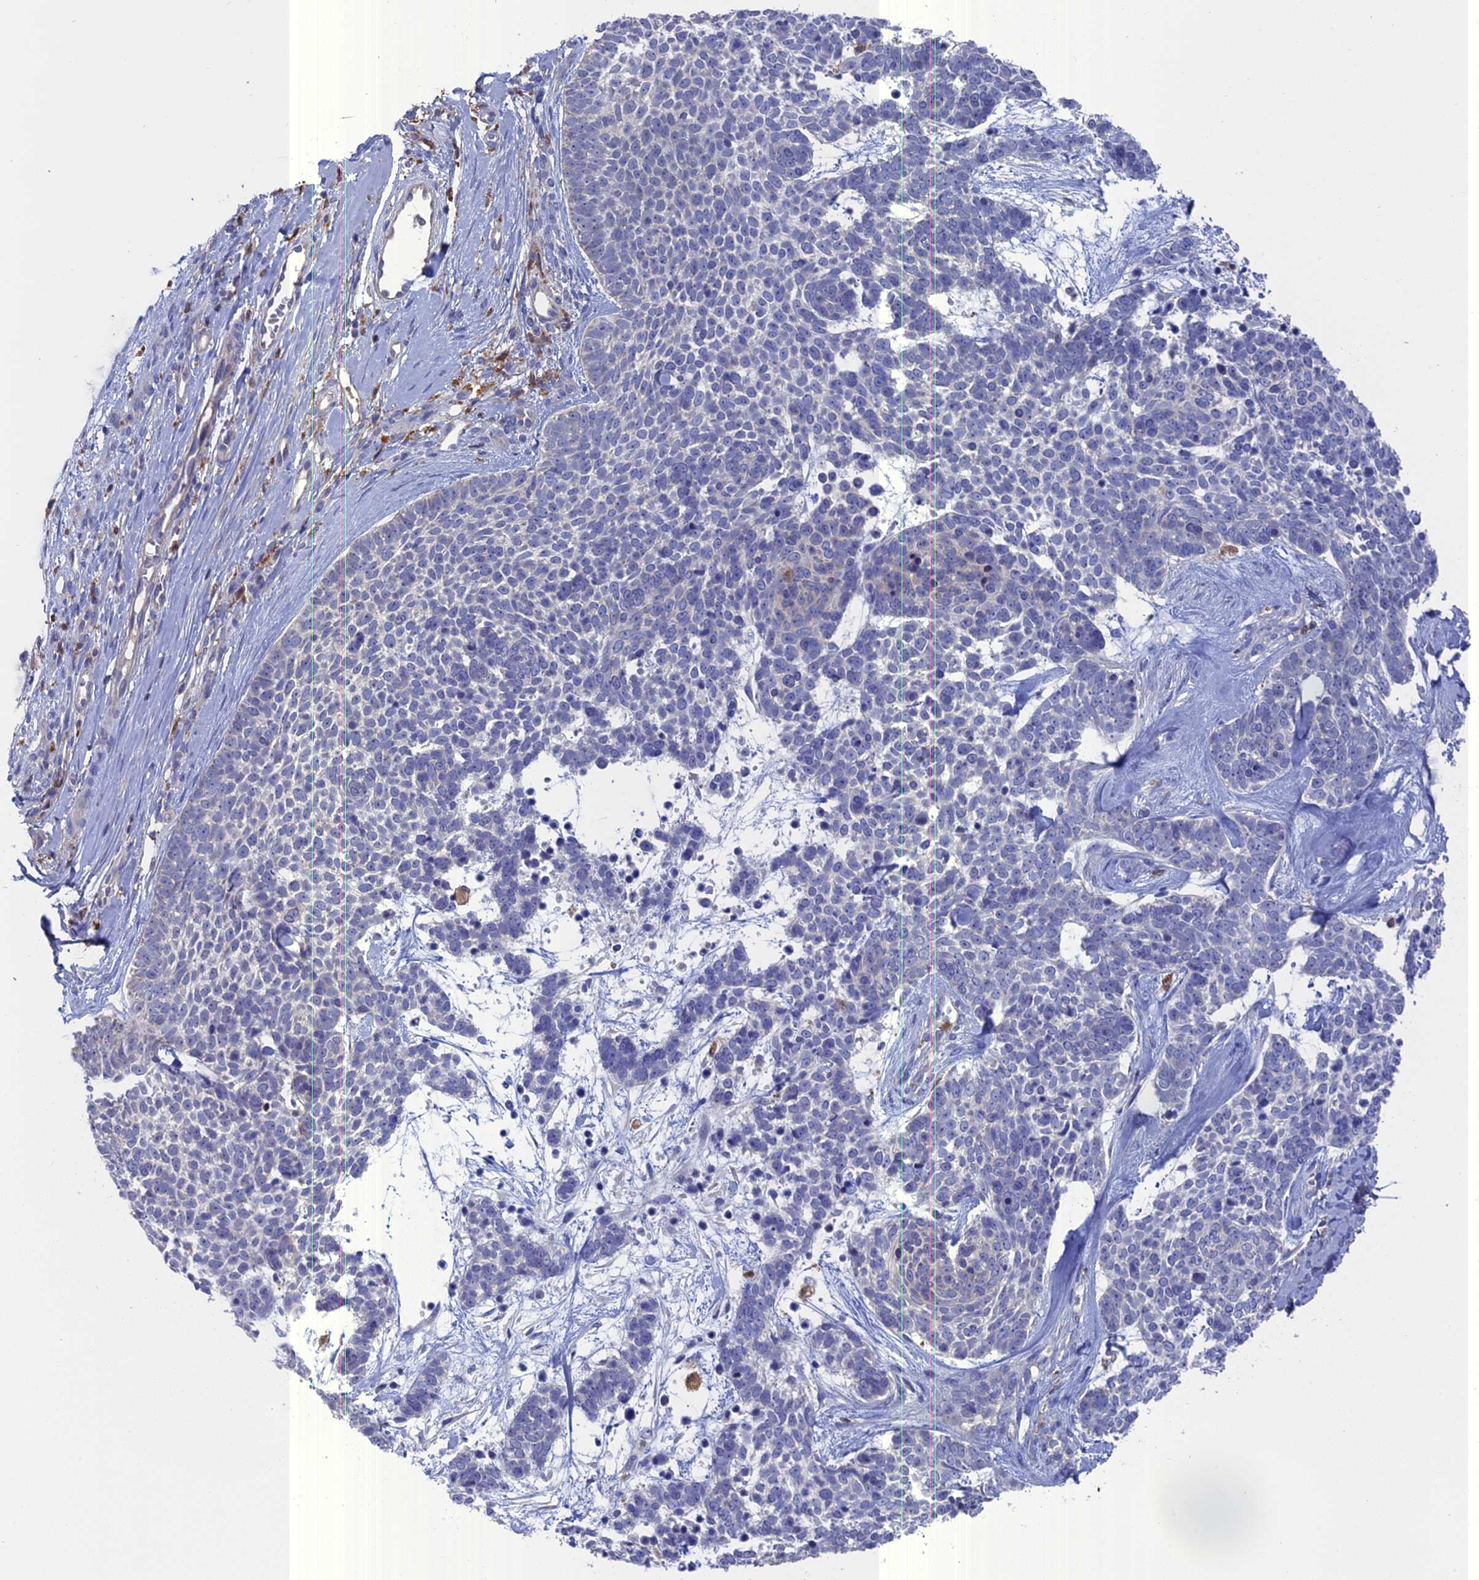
{"staining": {"intensity": "negative", "quantity": "none", "location": "none"}, "tissue": "skin cancer", "cell_type": "Tumor cells", "image_type": "cancer", "snomed": [{"axis": "morphology", "description": "Basal cell carcinoma"}, {"axis": "topography", "description": "Skin"}], "caption": "Tumor cells are negative for protein expression in human skin cancer (basal cell carcinoma).", "gene": "NCF4", "patient": {"sex": "female", "age": 81}}